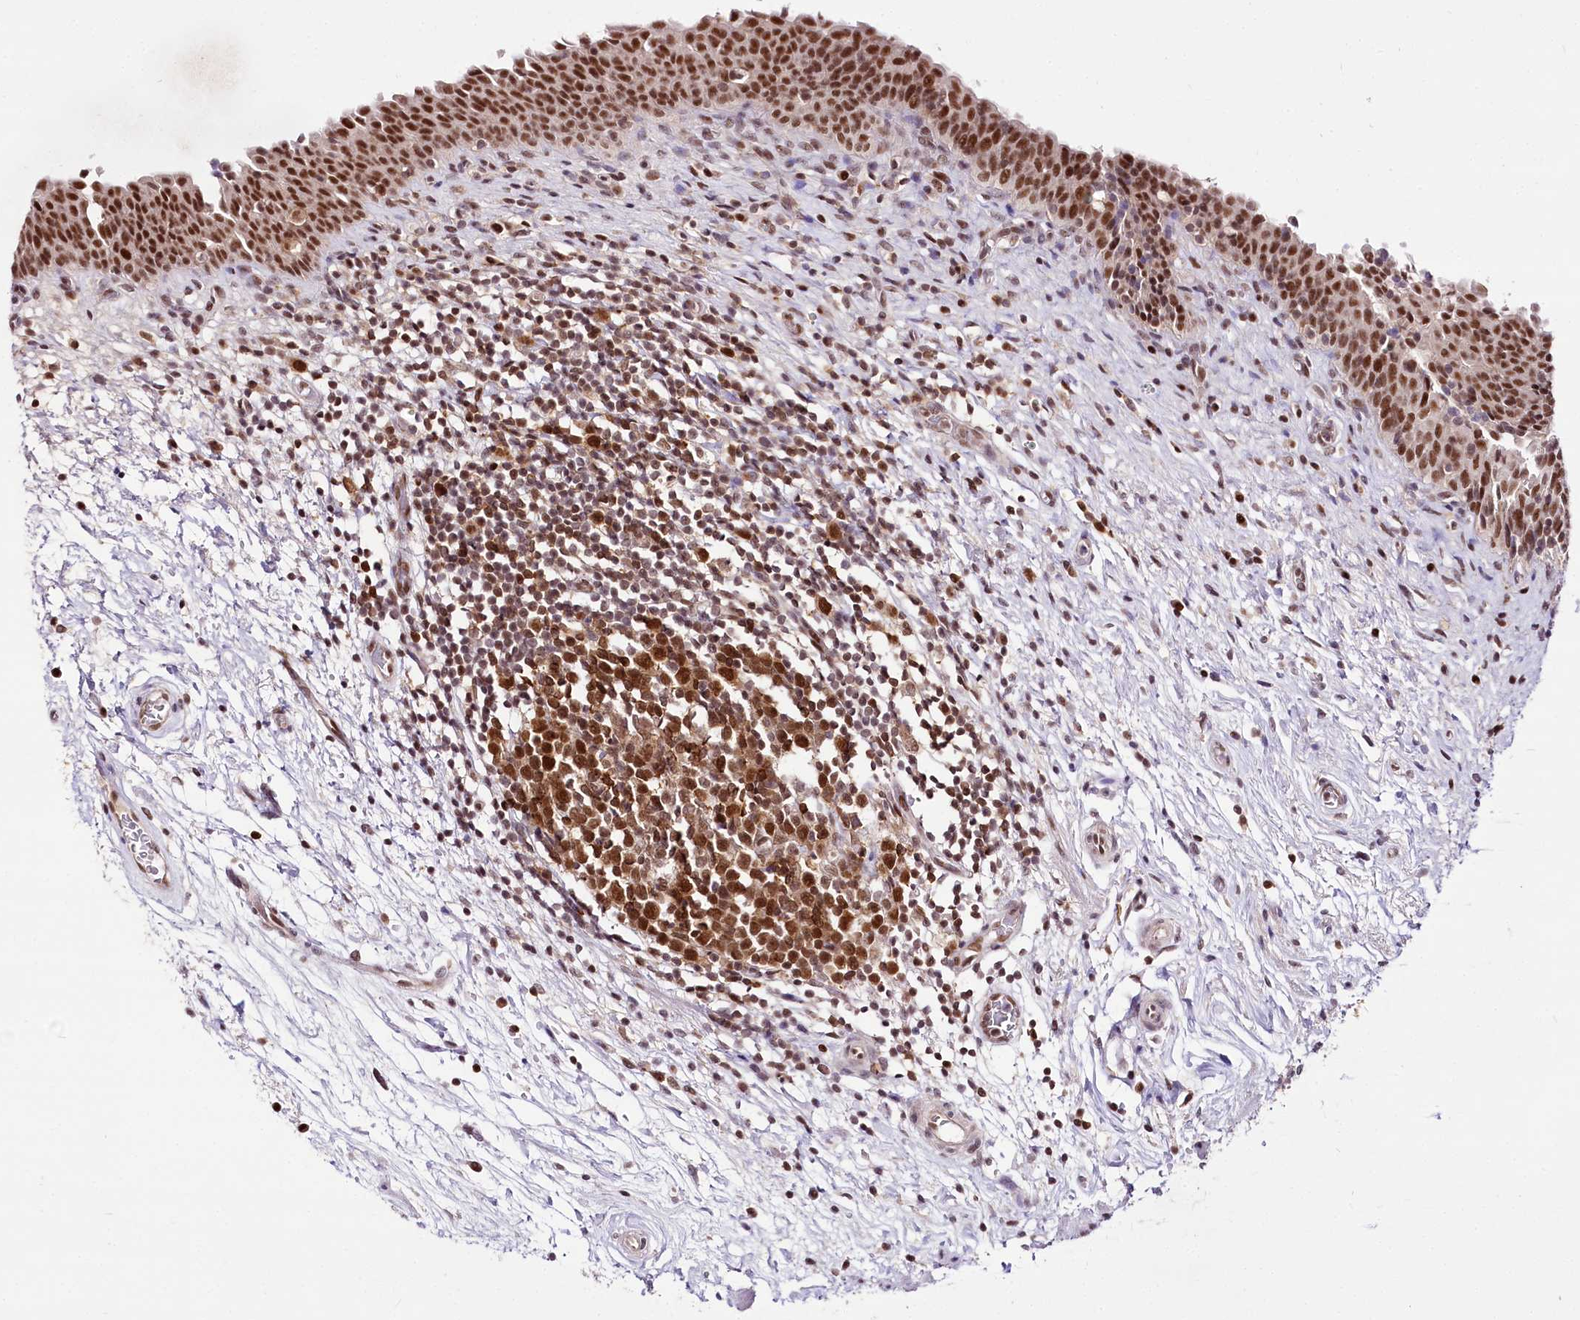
{"staining": {"intensity": "strong", "quantity": ">75%", "location": "nuclear"}, "tissue": "urinary bladder", "cell_type": "Urothelial cells", "image_type": "normal", "snomed": [{"axis": "morphology", "description": "Normal tissue, NOS"}, {"axis": "topography", "description": "Urinary bladder"}], "caption": "Immunohistochemistry (IHC) image of normal urinary bladder: urinary bladder stained using IHC shows high levels of strong protein expression localized specifically in the nuclear of urothelial cells, appearing as a nuclear brown color.", "gene": "POLA2", "patient": {"sex": "male", "age": 83}}